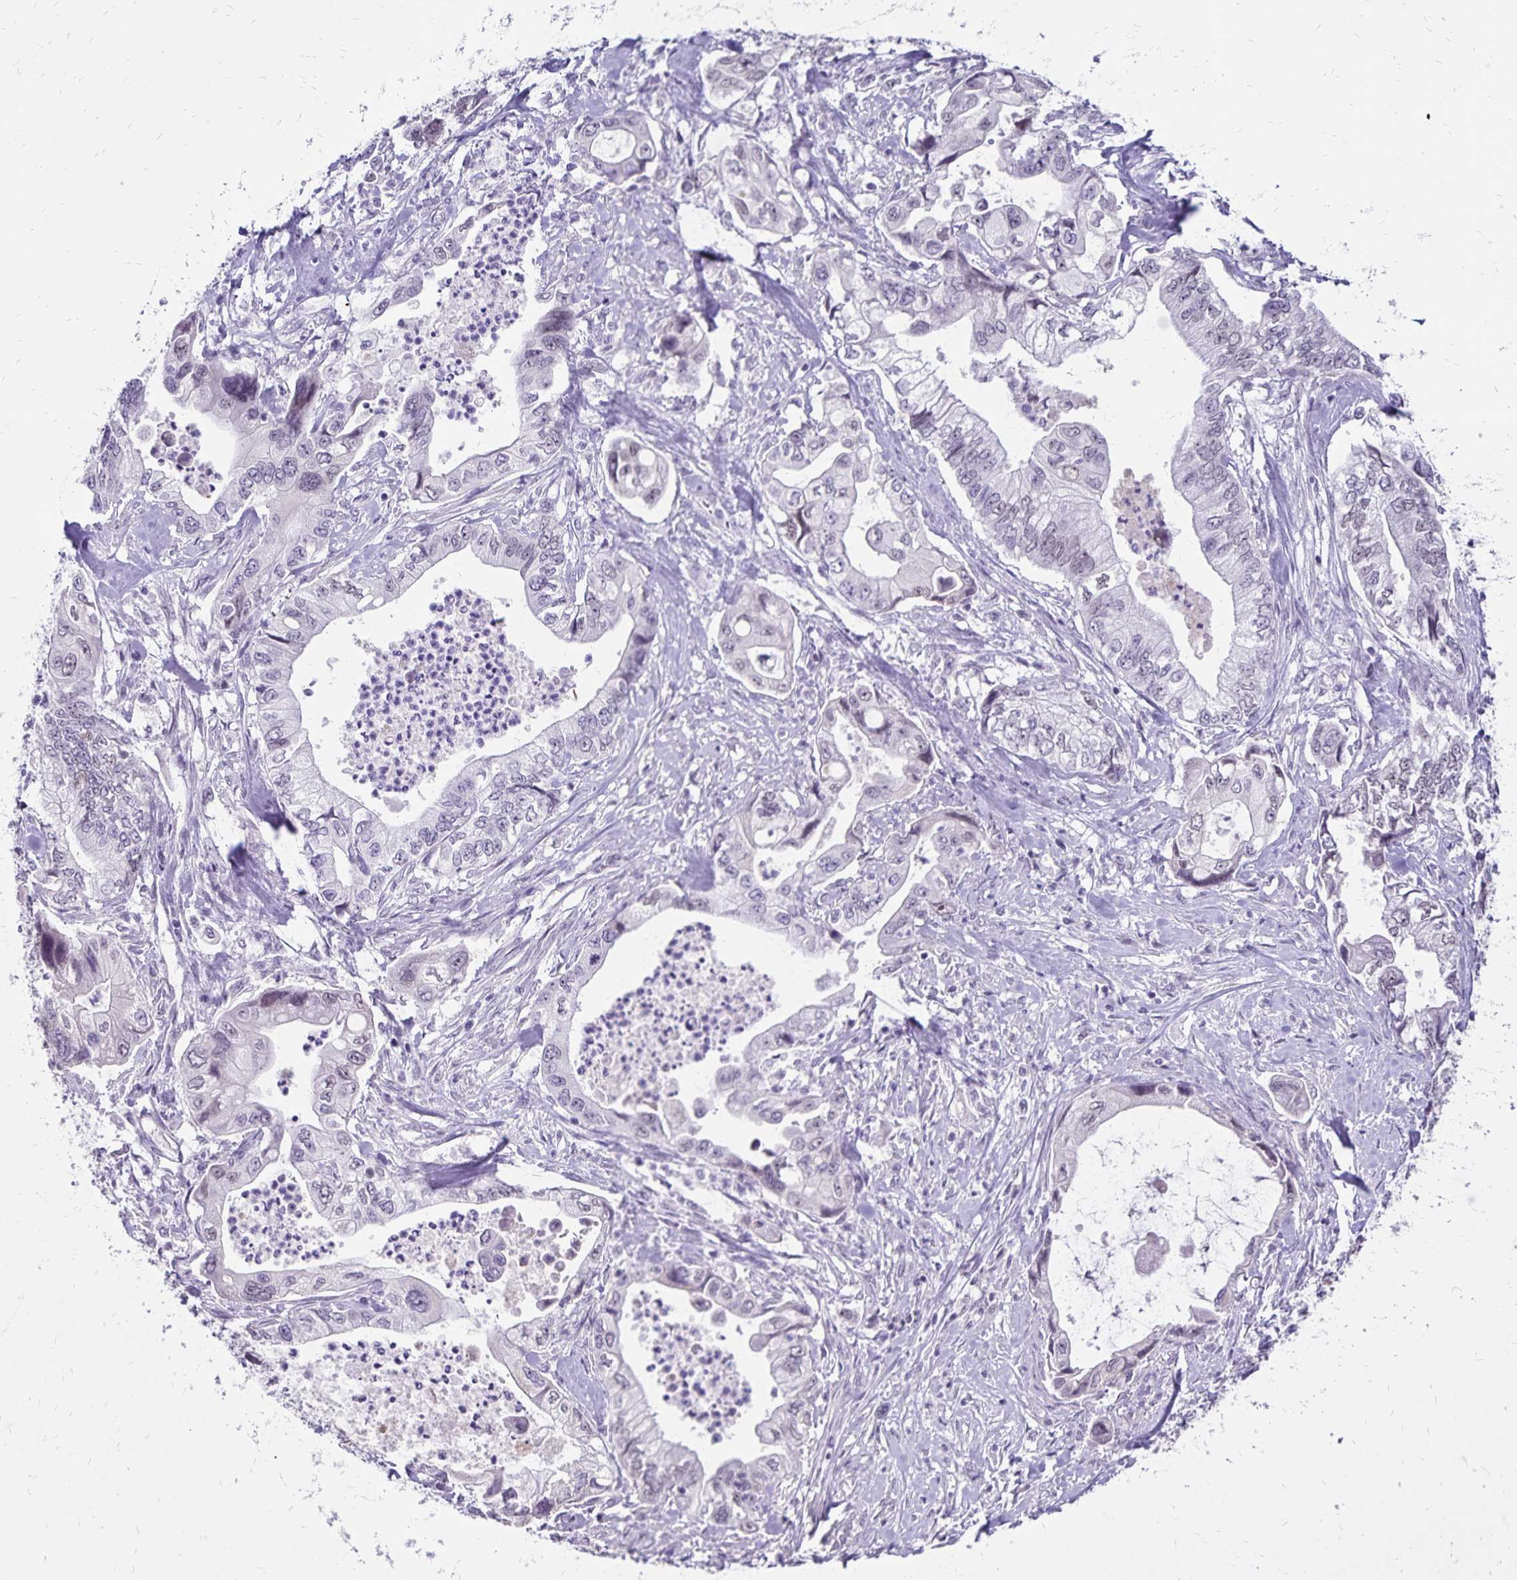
{"staining": {"intensity": "weak", "quantity": "<25%", "location": "nuclear"}, "tissue": "stomach cancer", "cell_type": "Tumor cells", "image_type": "cancer", "snomed": [{"axis": "morphology", "description": "Adenocarcinoma, NOS"}, {"axis": "topography", "description": "Pancreas"}, {"axis": "topography", "description": "Stomach, upper"}], "caption": "Human adenocarcinoma (stomach) stained for a protein using IHC exhibits no expression in tumor cells.", "gene": "POLB", "patient": {"sex": "male", "age": 77}}